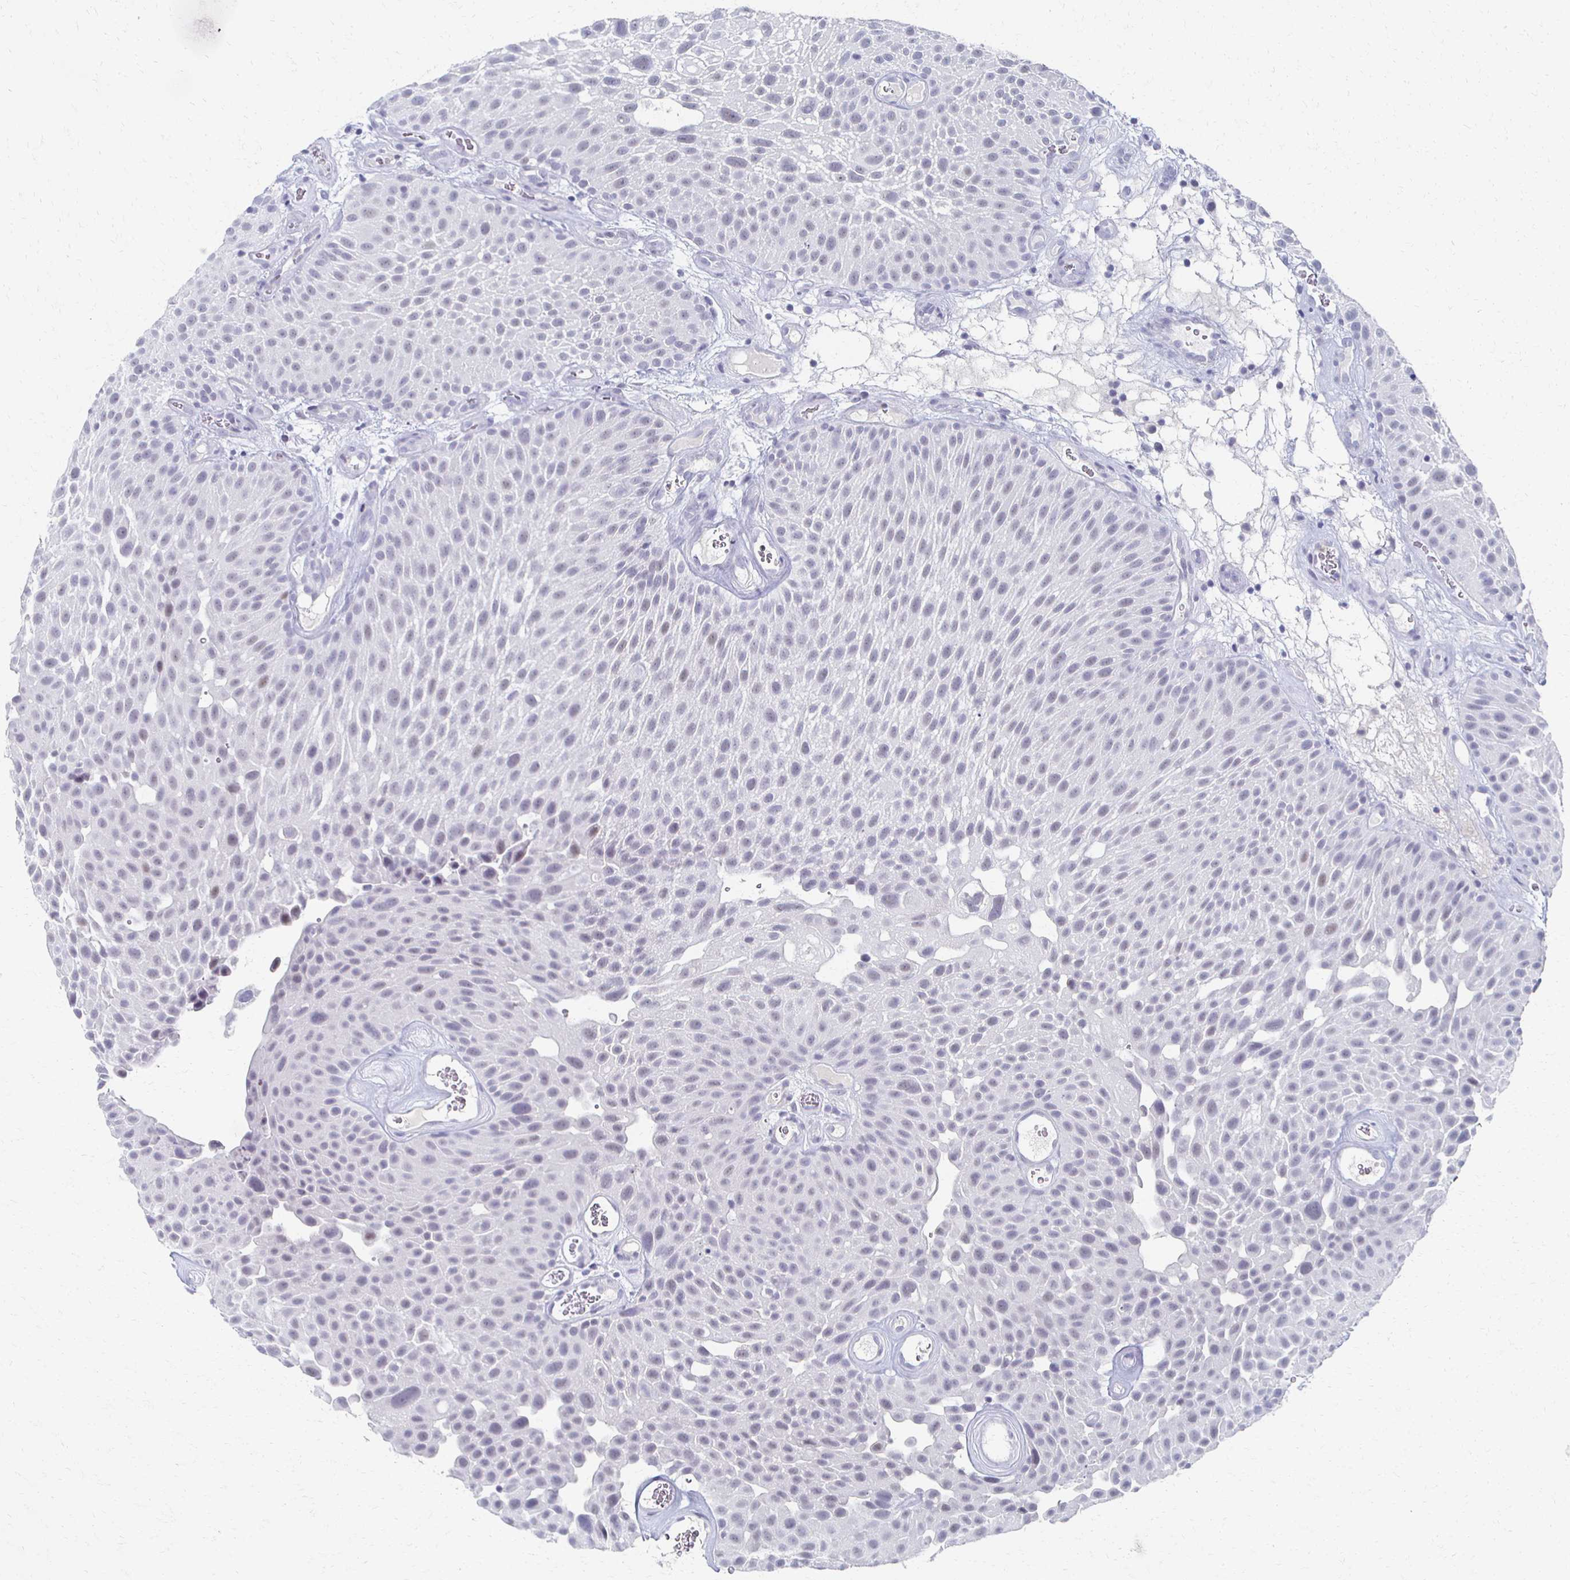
{"staining": {"intensity": "negative", "quantity": "none", "location": "none"}, "tissue": "urothelial cancer", "cell_type": "Tumor cells", "image_type": "cancer", "snomed": [{"axis": "morphology", "description": "Urothelial carcinoma, Low grade"}, {"axis": "topography", "description": "Urinary bladder"}], "caption": "Tumor cells are negative for brown protein staining in urothelial carcinoma (low-grade).", "gene": "CXCR2", "patient": {"sex": "male", "age": 72}}